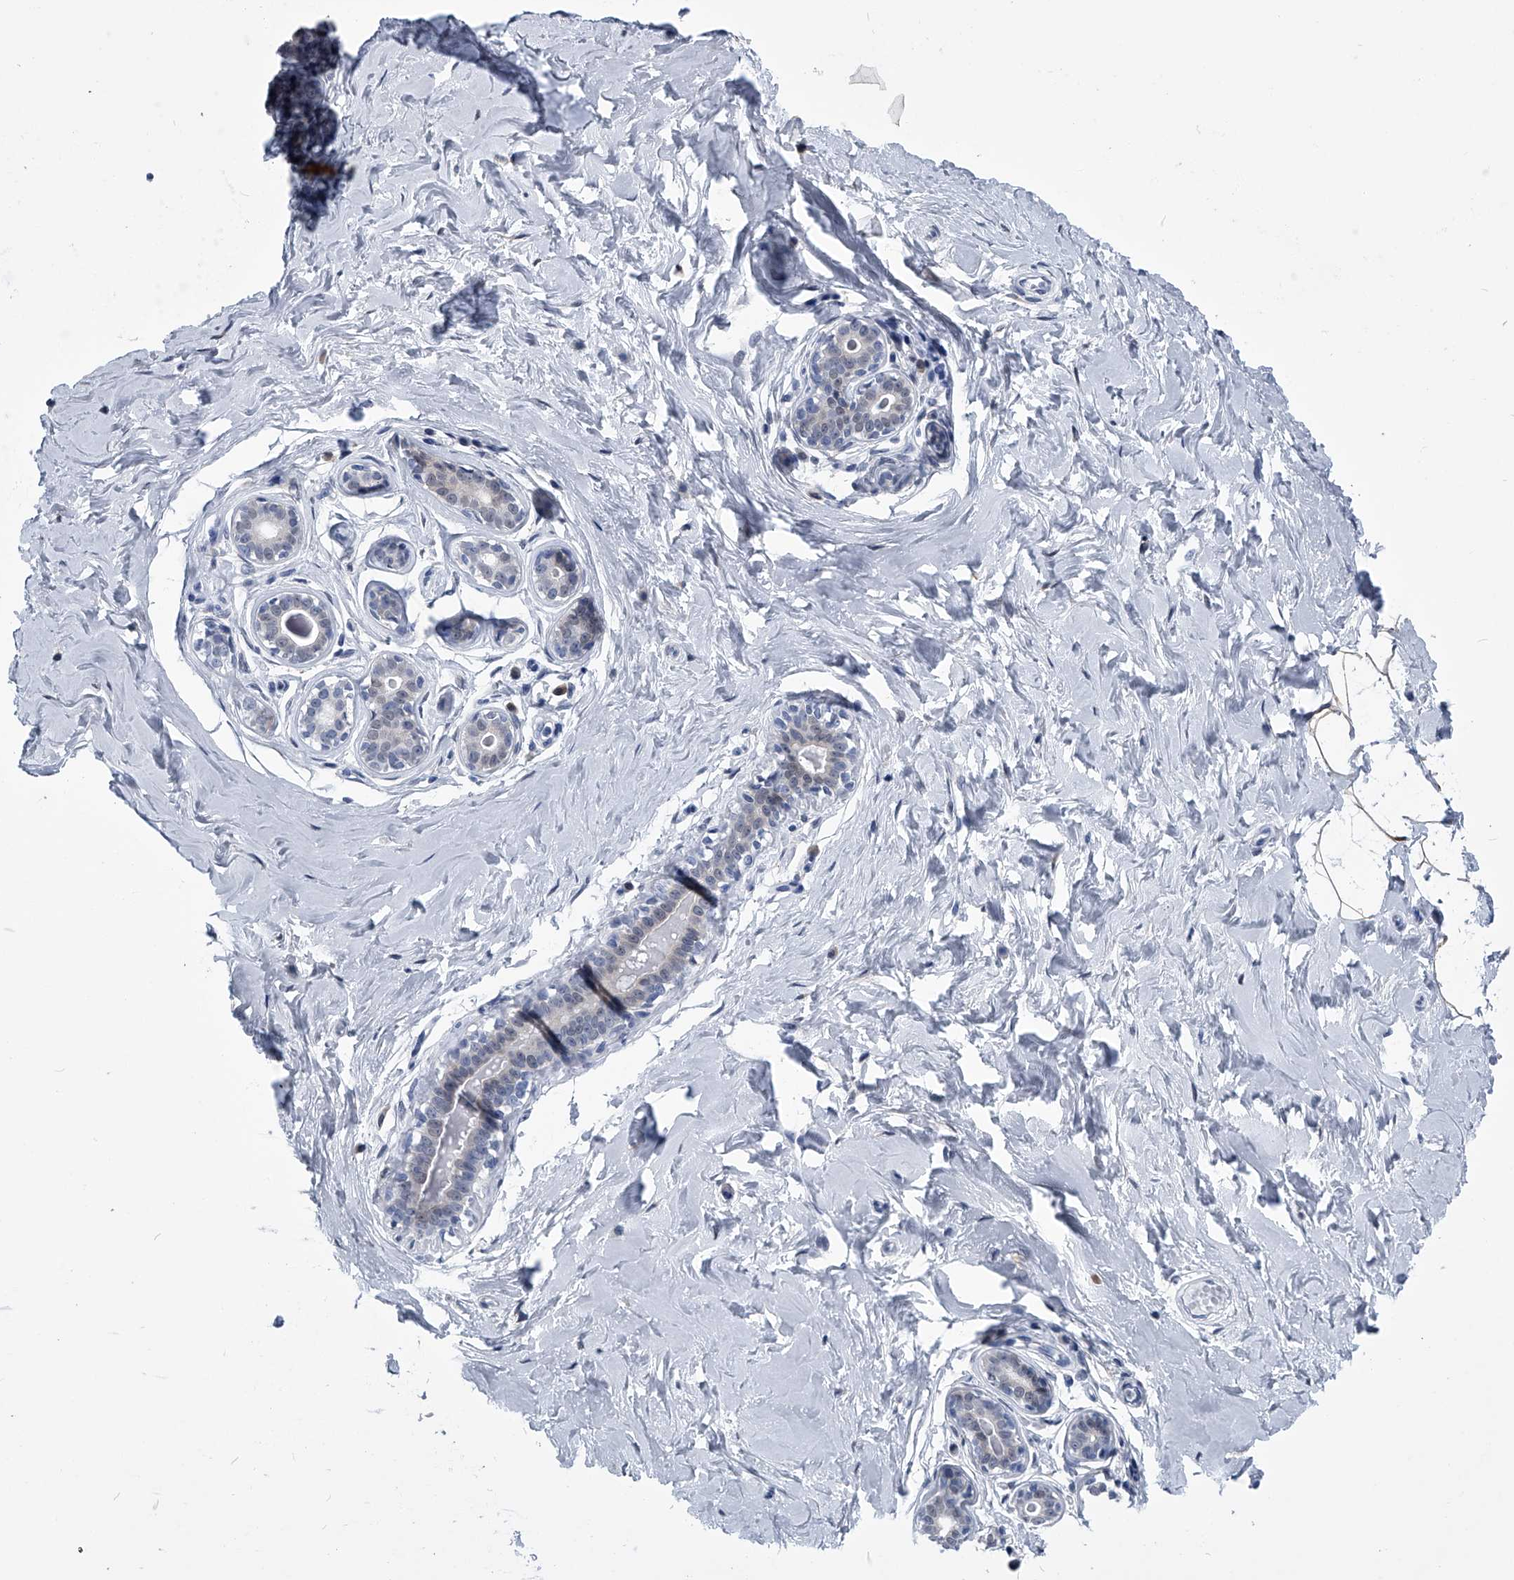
{"staining": {"intensity": "weak", "quantity": ">75%", "location": "cytoplasmic/membranous"}, "tissue": "breast", "cell_type": "Adipocytes", "image_type": "normal", "snomed": [{"axis": "morphology", "description": "Normal tissue, NOS"}, {"axis": "morphology", "description": "Adenoma, NOS"}, {"axis": "topography", "description": "Breast"}], "caption": "Adipocytes display low levels of weak cytoplasmic/membranous positivity in about >75% of cells in unremarkable human breast.", "gene": "PDXK", "patient": {"sex": "female", "age": 23}}